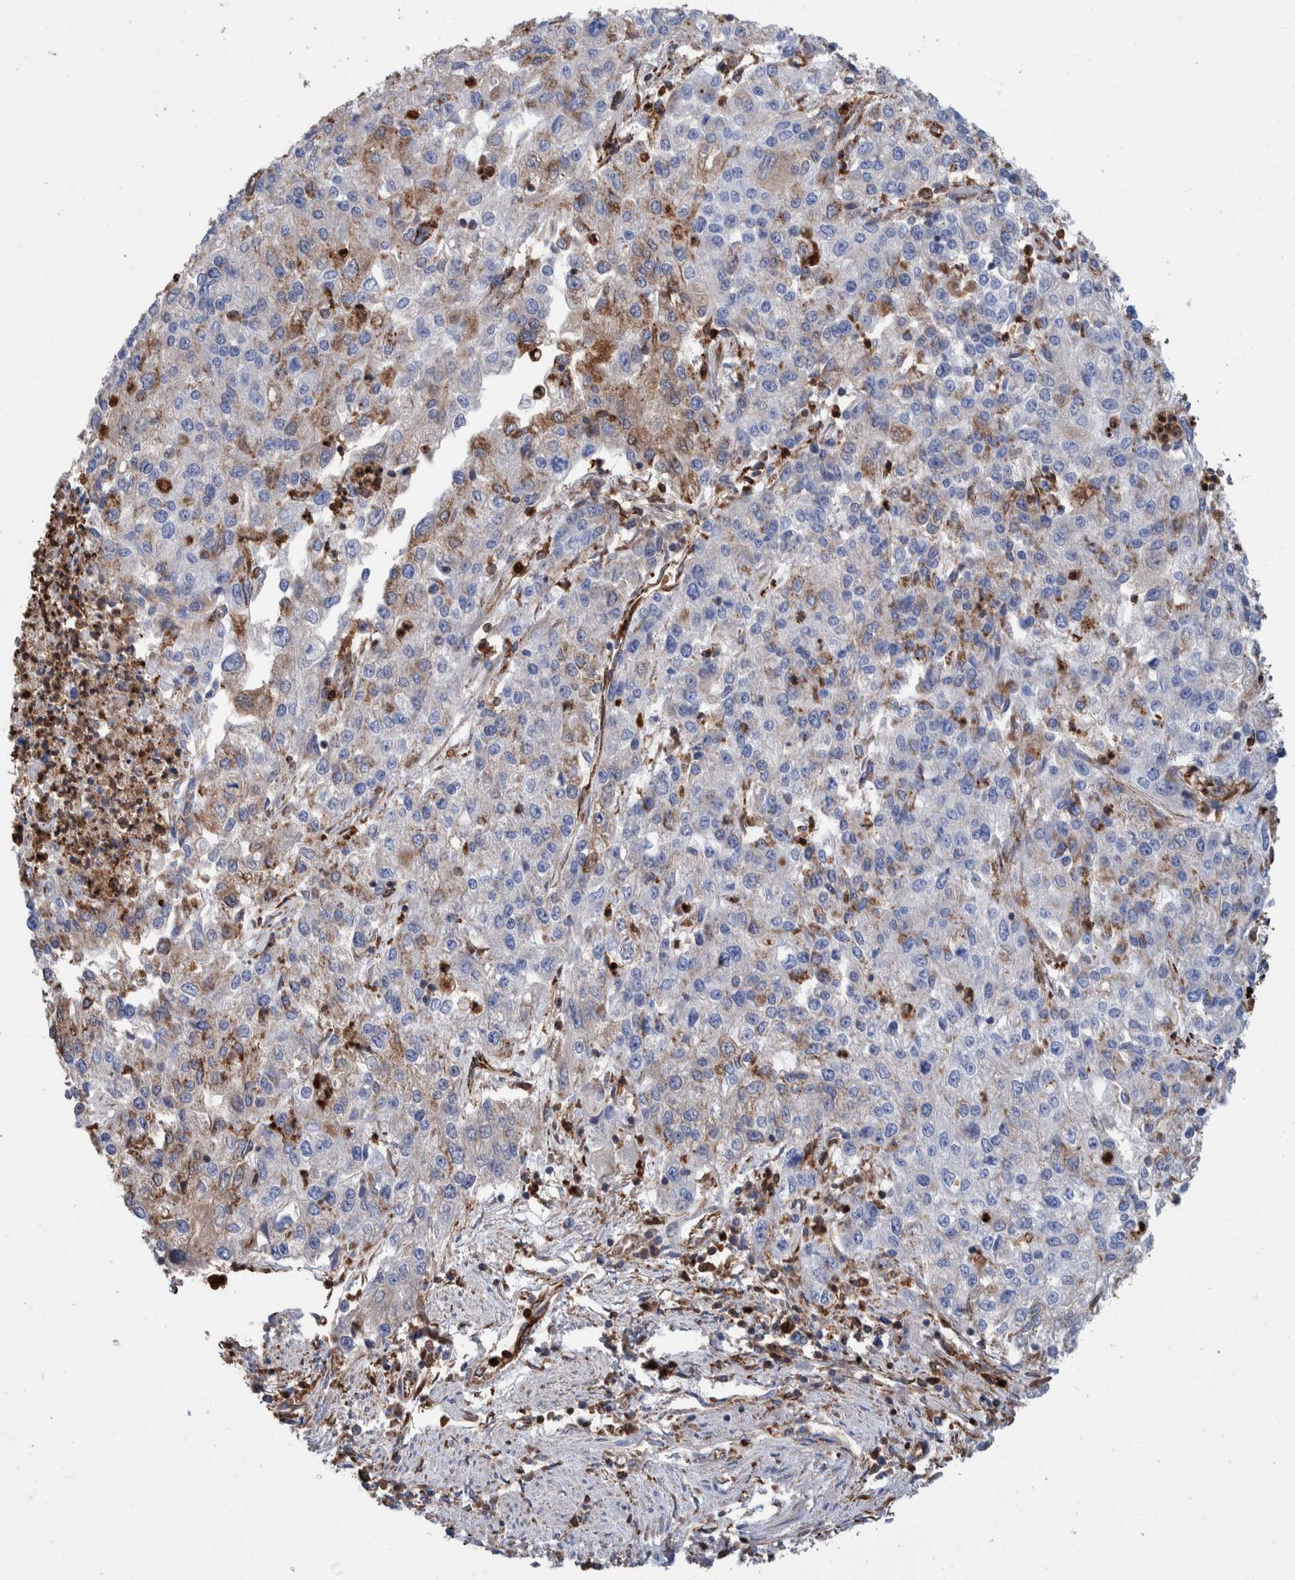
{"staining": {"intensity": "moderate", "quantity": "25%-75%", "location": "cytoplasmic/membranous"}, "tissue": "endometrial cancer", "cell_type": "Tumor cells", "image_type": "cancer", "snomed": [{"axis": "morphology", "description": "Adenocarcinoma, NOS"}, {"axis": "topography", "description": "Endometrium"}], "caption": "Immunohistochemical staining of human endometrial adenocarcinoma displays medium levels of moderate cytoplasmic/membranous protein positivity in approximately 25%-75% of tumor cells.", "gene": "DECR1", "patient": {"sex": "female", "age": 49}}